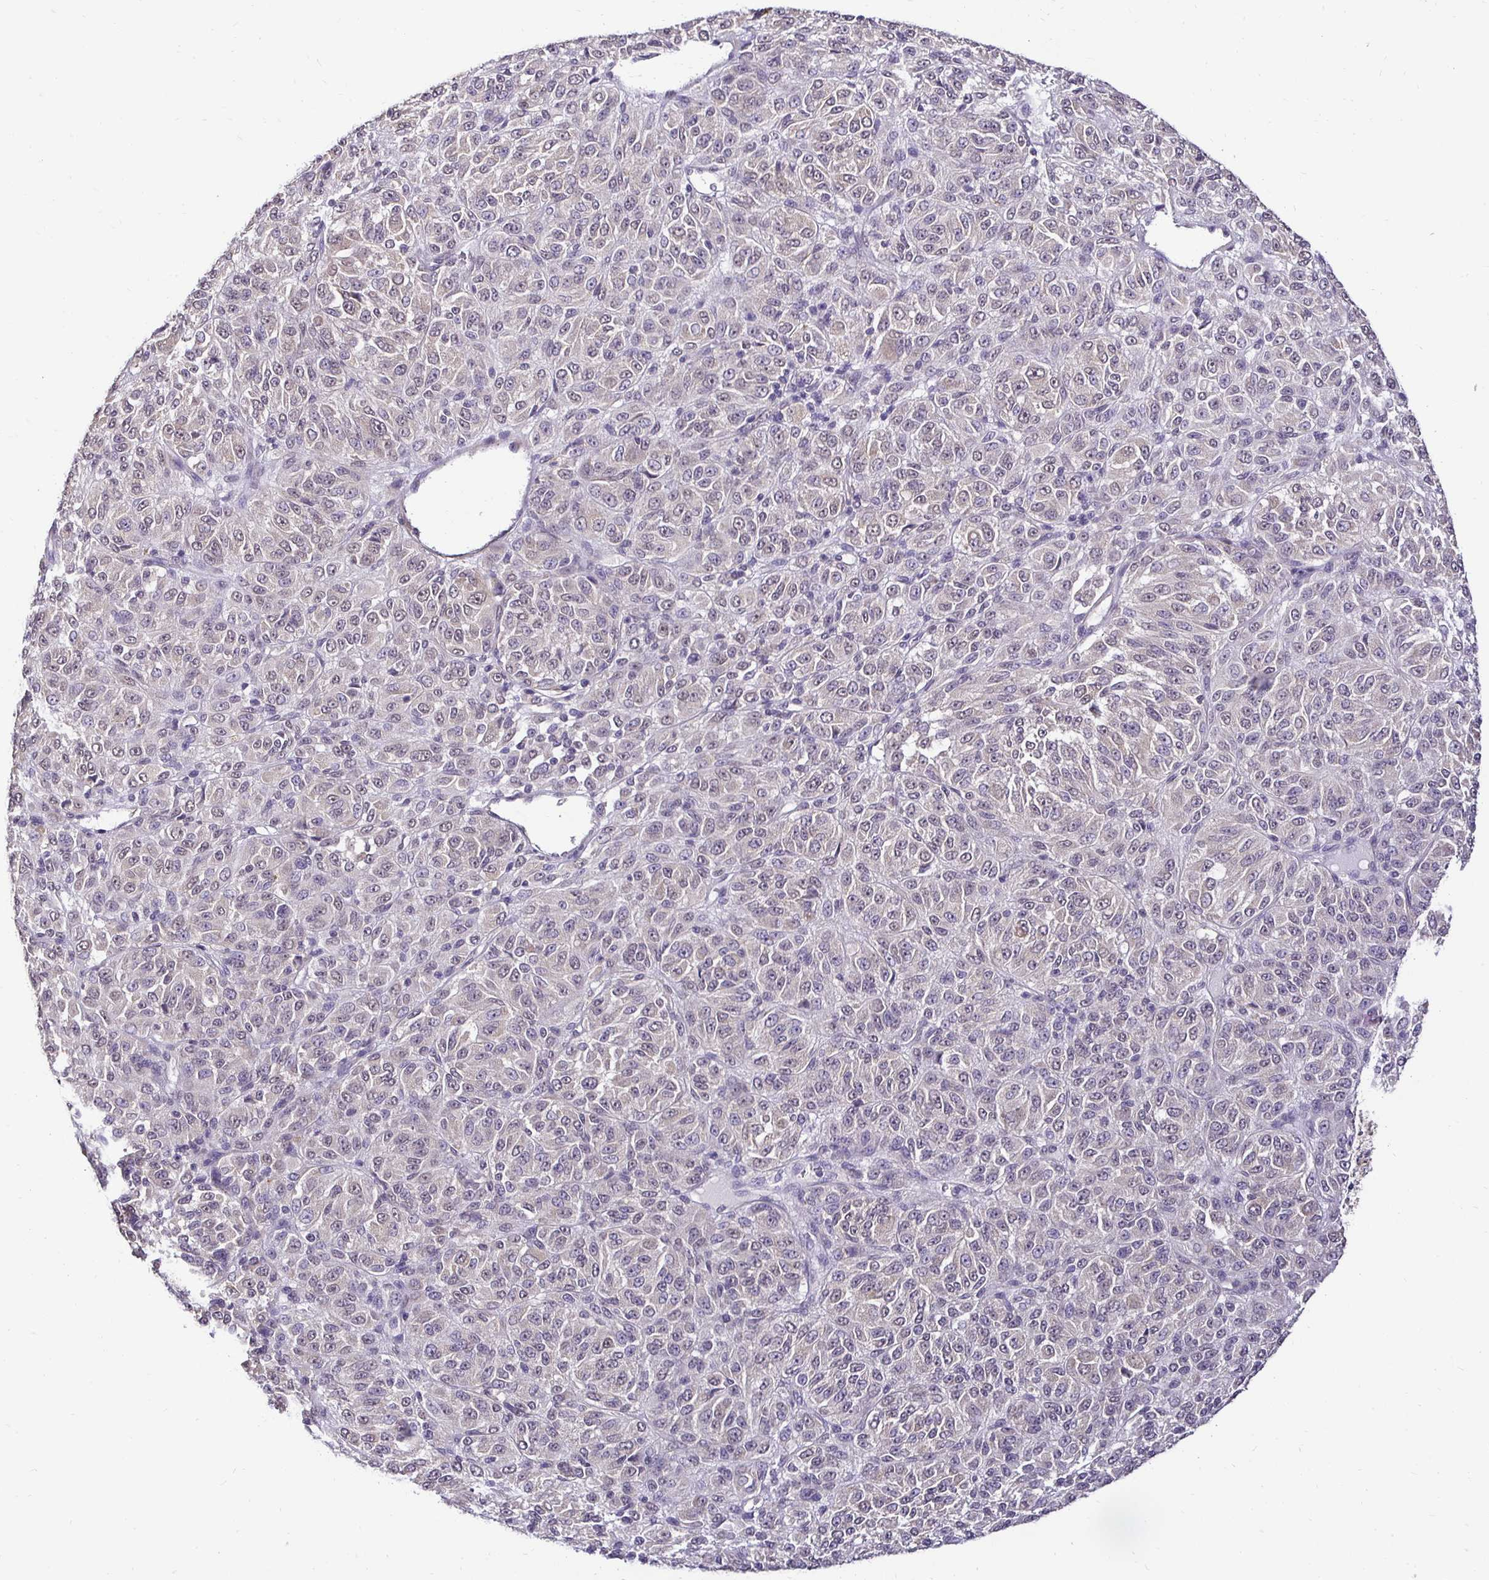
{"staining": {"intensity": "negative", "quantity": "none", "location": "none"}, "tissue": "melanoma", "cell_type": "Tumor cells", "image_type": "cancer", "snomed": [{"axis": "morphology", "description": "Malignant melanoma, Metastatic site"}, {"axis": "topography", "description": "Brain"}], "caption": "High magnification brightfield microscopy of malignant melanoma (metastatic site) stained with DAB (3,3'-diaminobenzidine) (brown) and counterstained with hematoxylin (blue): tumor cells show no significant staining.", "gene": "RHEBL1", "patient": {"sex": "female", "age": 56}}